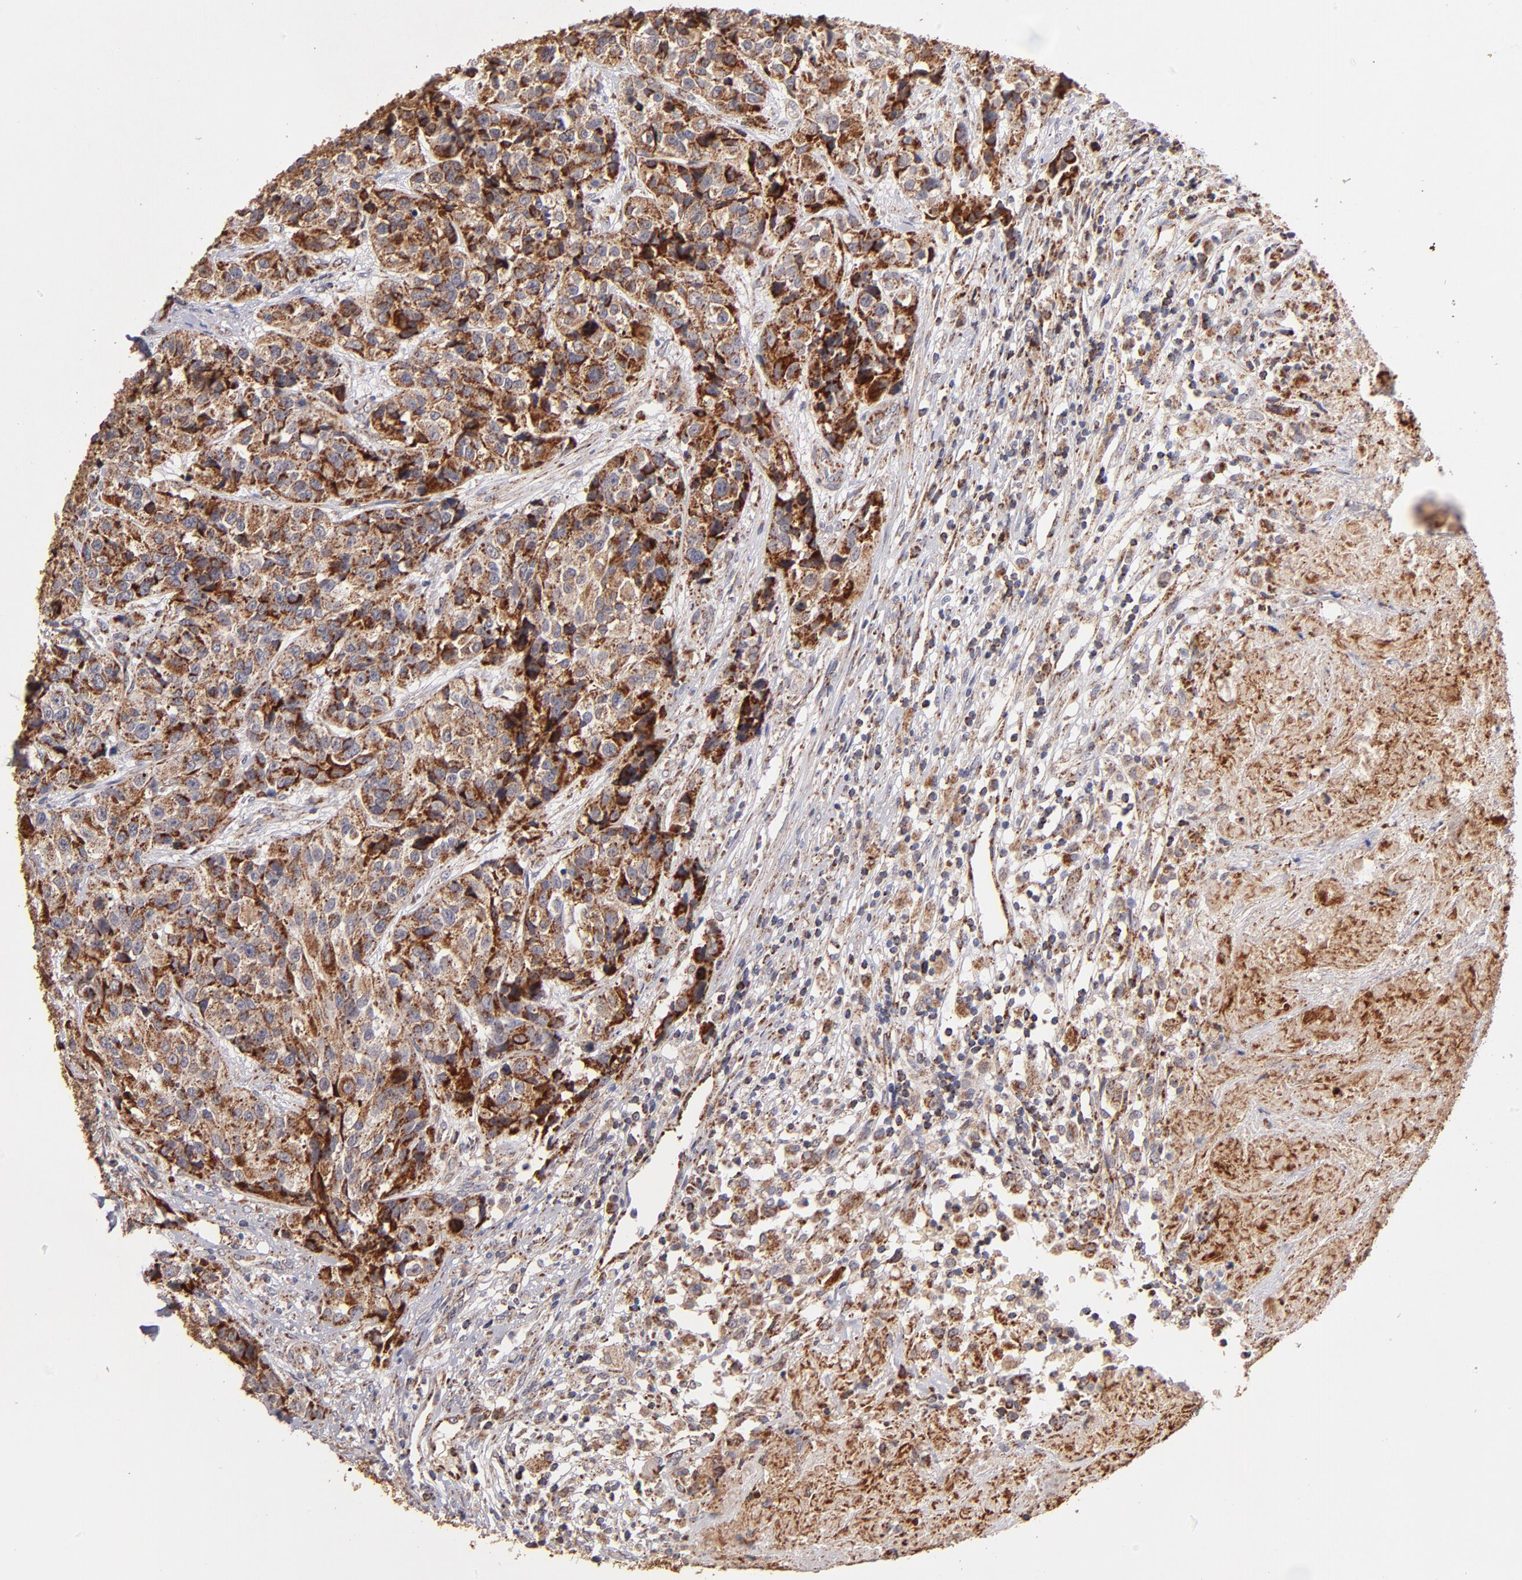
{"staining": {"intensity": "strong", "quantity": ">75%", "location": "cytoplasmic/membranous"}, "tissue": "urothelial cancer", "cell_type": "Tumor cells", "image_type": "cancer", "snomed": [{"axis": "morphology", "description": "Urothelial carcinoma, High grade"}, {"axis": "topography", "description": "Urinary bladder"}], "caption": "Urothelial cancer stained with DAB (3,3'-diaminobenzidine) immunohistochemistry shows high levels of strong cytoplasmic/membranous expression in about >75% of tumor cells.", "gene": "DLST", "patient": {"sex": "female", "age": 81}}